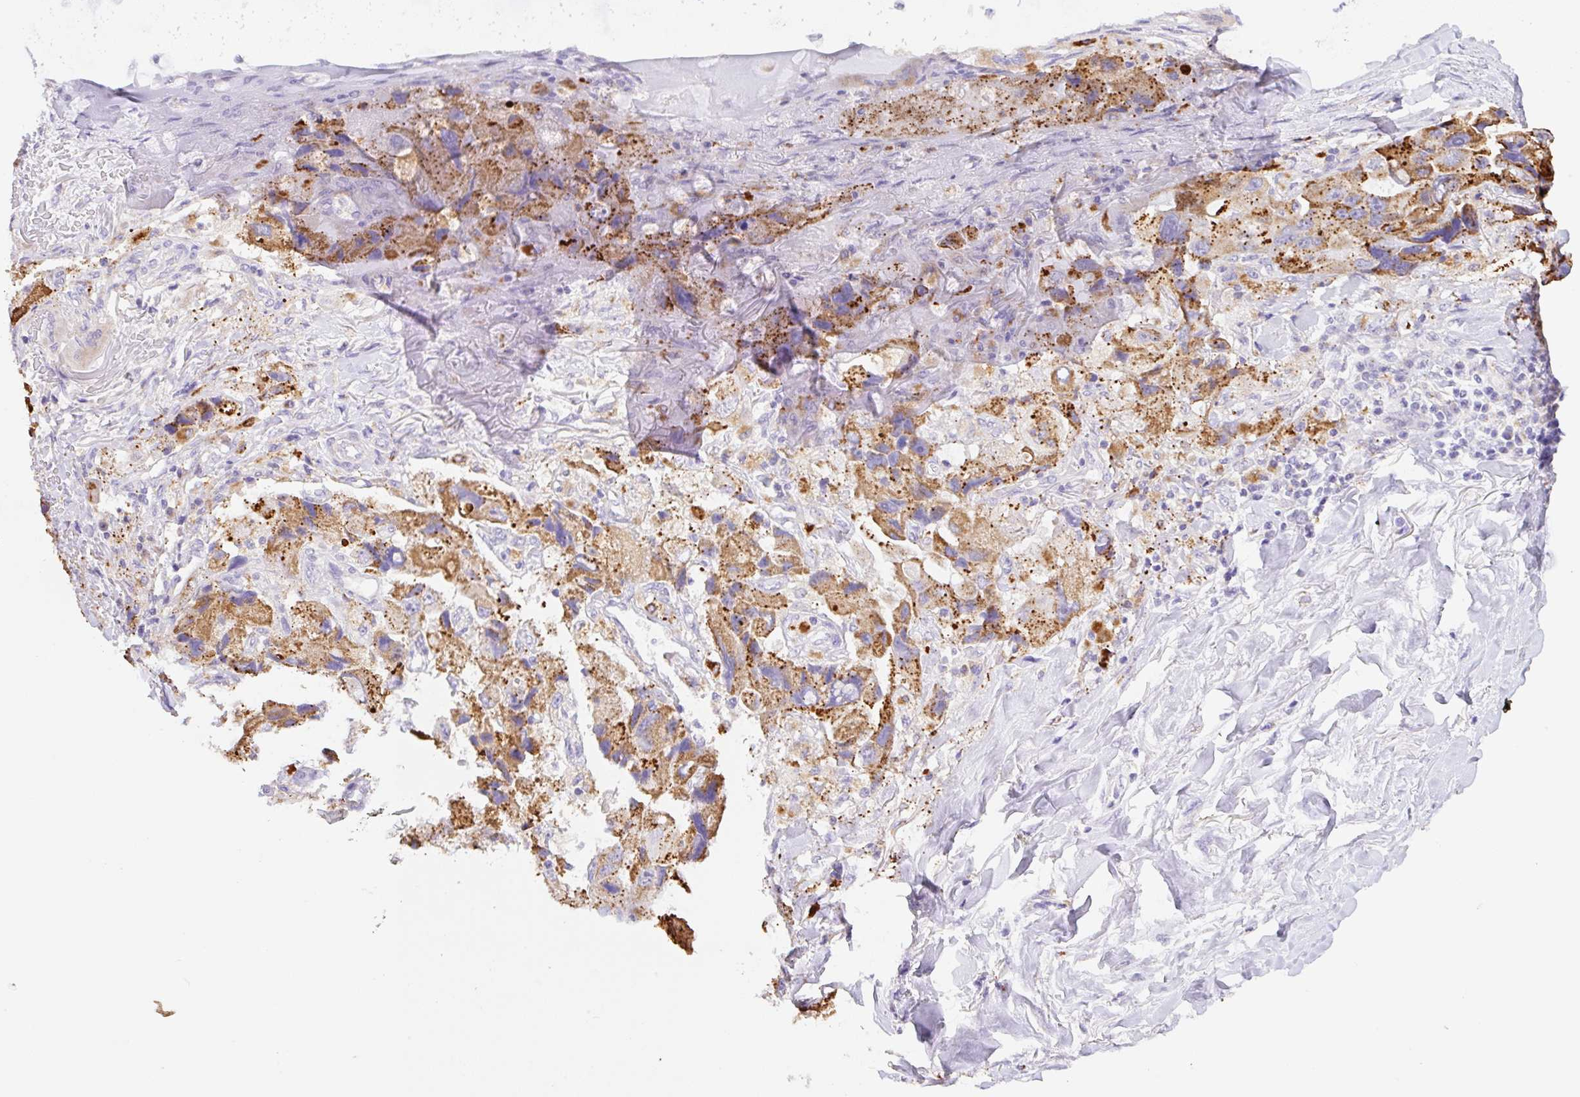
{"staining": {"intensity": "moderate", "quantity": ">75%", "location": "cytoplasmic/membranous"}, "tissue": "lung cancer", "cell_type": "Tumor cells", "image_type": "cancer", "snomed": [{"axis": "morphology", "description": "Adenocarcinoma, NOS"}, {"axis": "topography", "description": "Lung"}], "caption": "Immunohistochemistry micrograph of adenocarcinoma (lung) stained for a protein (brown), which demonstrates medium levels of moderate cytoplasmic/membranous expression in approximately >75% of tumor cells.", "gene": "COPZ2", "patient": {"sex": "female", "age": 54}}